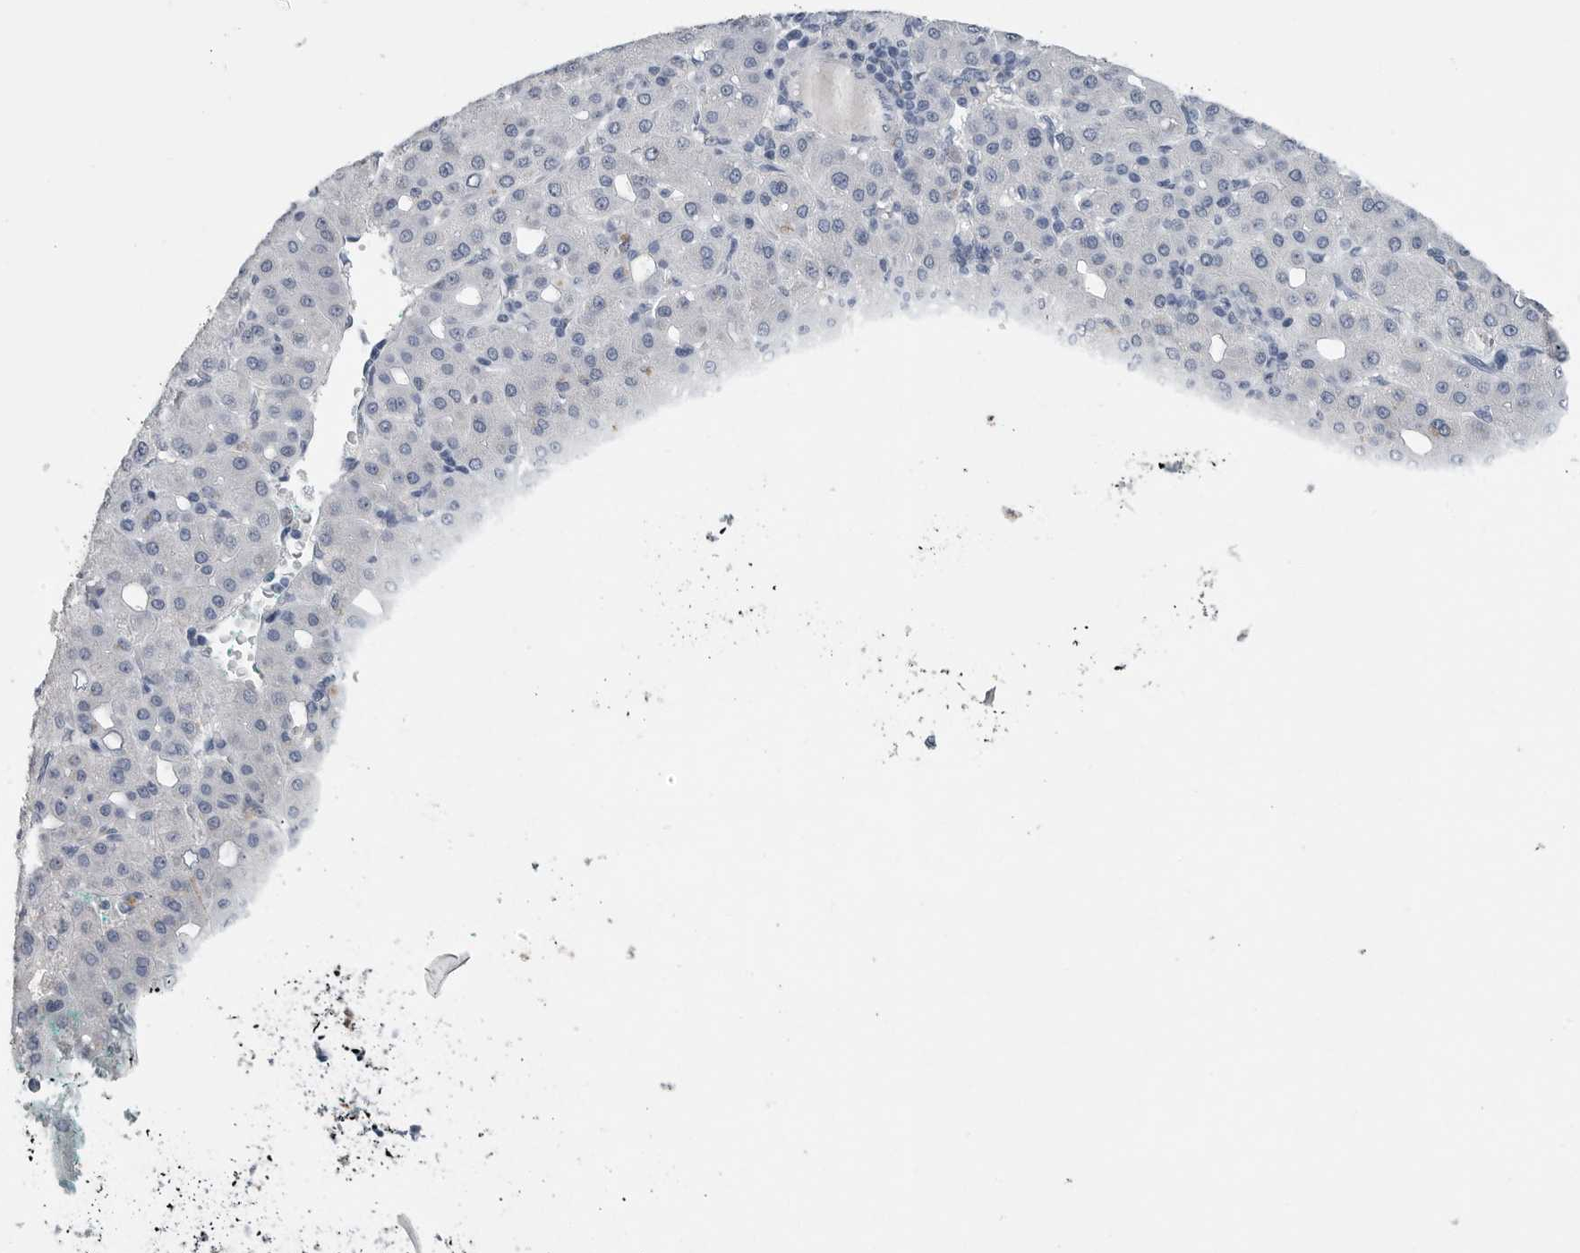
{"staining": {"intensity": "negative", "quantity": "none", "location": "none"}, "tissue": "liver cancer", "cell_type": "Tumor cells", "image_type": "cancer", "snomed": [{"axis": "morphology", "description": "Carcinoma, Hepatocellular, NOS"}, {"axis": "topography", "description": "Liver"}], "caption": "Liver cancer stained for a protein using IHC displays no expression tumor cells.", "gene": "TIMP1", "patient": {"sex": "male", "age": 65}}